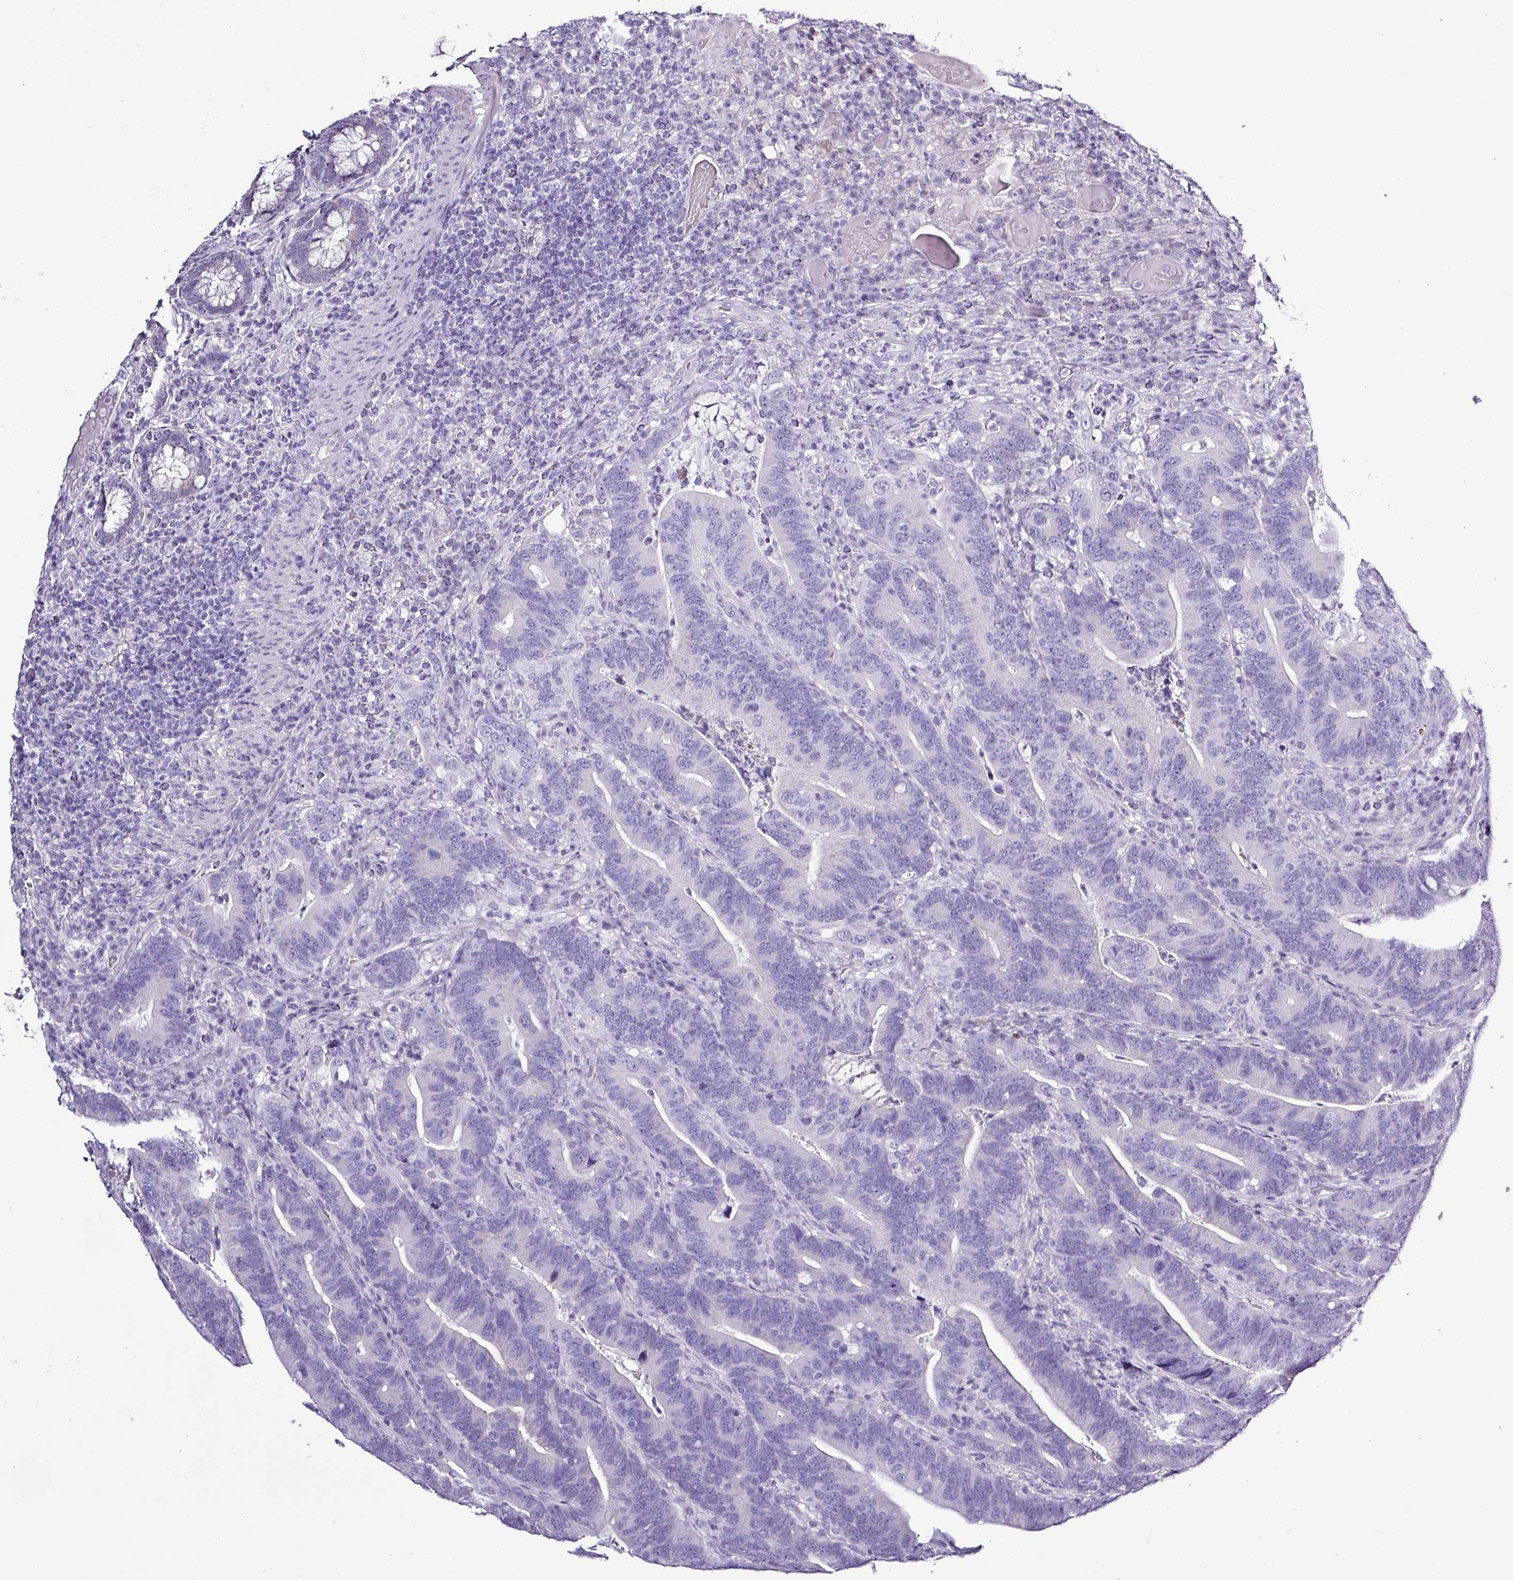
{"staining": {"intensity": "negative", "quantity": "none", "location": "none"}, "tissue": "colorectal cancer", "cell_type": "Tumor cells", "image_type": "cancer", "snomed": [{"axis": "morphology", "description": "Adenocarcinoma, NOS"}, {"axis": "topography", "description": "Colon"}], "caption": "Image shows no protein expression in tumor cells of colorectal cancer tissue.", "gene": "ALDH3A1", "patient": {"sex": "female", "age": 66}}